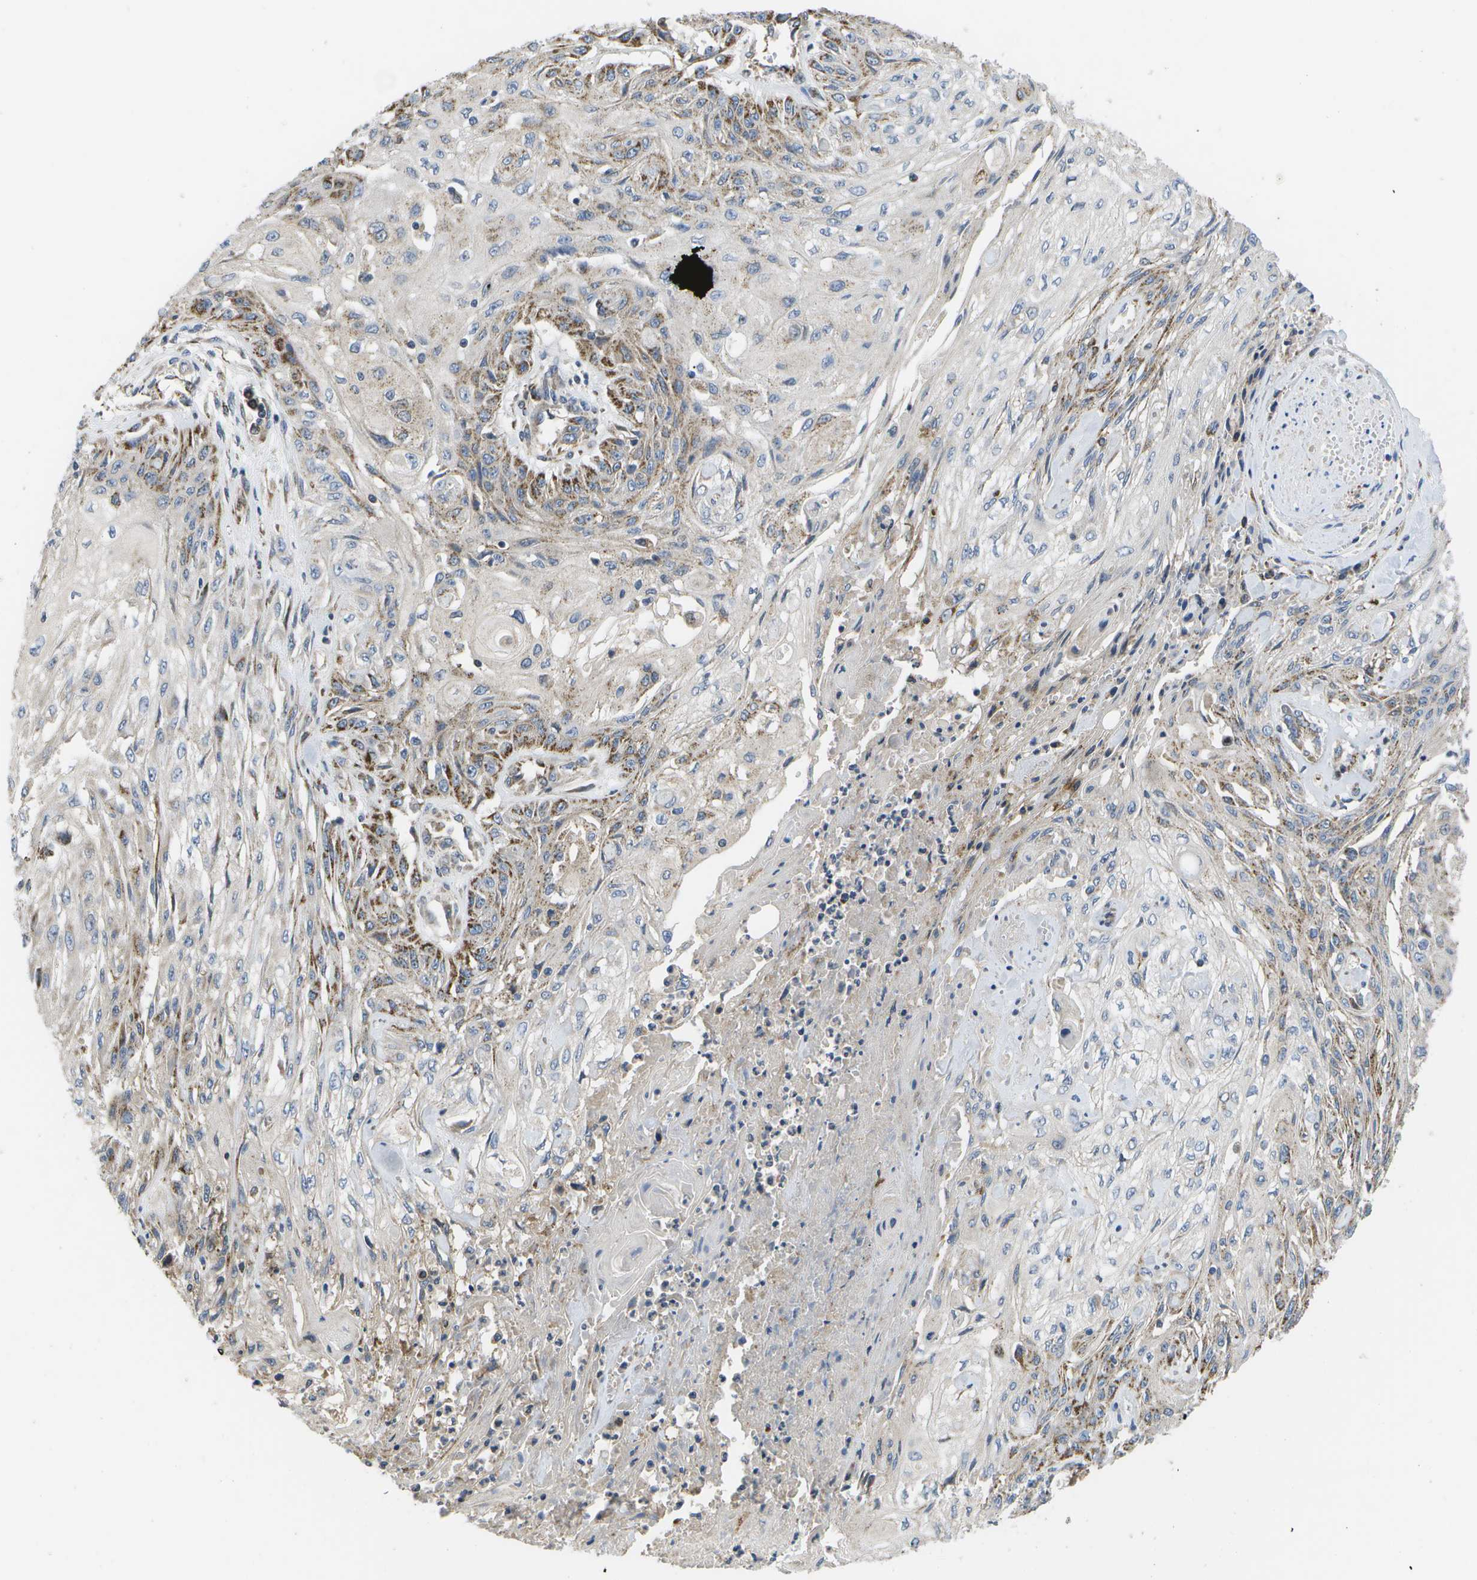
{"staining": {"intensity": "moderate", "quantity": "<25%", "location": "cytoplasmic/membranous"}, "tissue": "skin cancer", "cell_type": "Tumor cells", "image_type": "cancer", "snomed": [{"axis": "morphology", "description": "Squamous cell carcinoma, NOS"}, {"axis": "morphology", "description": "Squamous cell carcinoma, metastatic, NOS"}, {"axis": "topography", "description": "Skin"}, {"axis": "topography", "description": "Lymph node"}], "caption": "Brown immunohistochemical staining in human skin cancer reveals moderate cytoplasmic/membranous expression in about <25% of tumor cells. (DAB IHC with brightfield microscopy, high magnification).", "gene": "HADHA", "patient": {"sex": "male", "age": 75}}